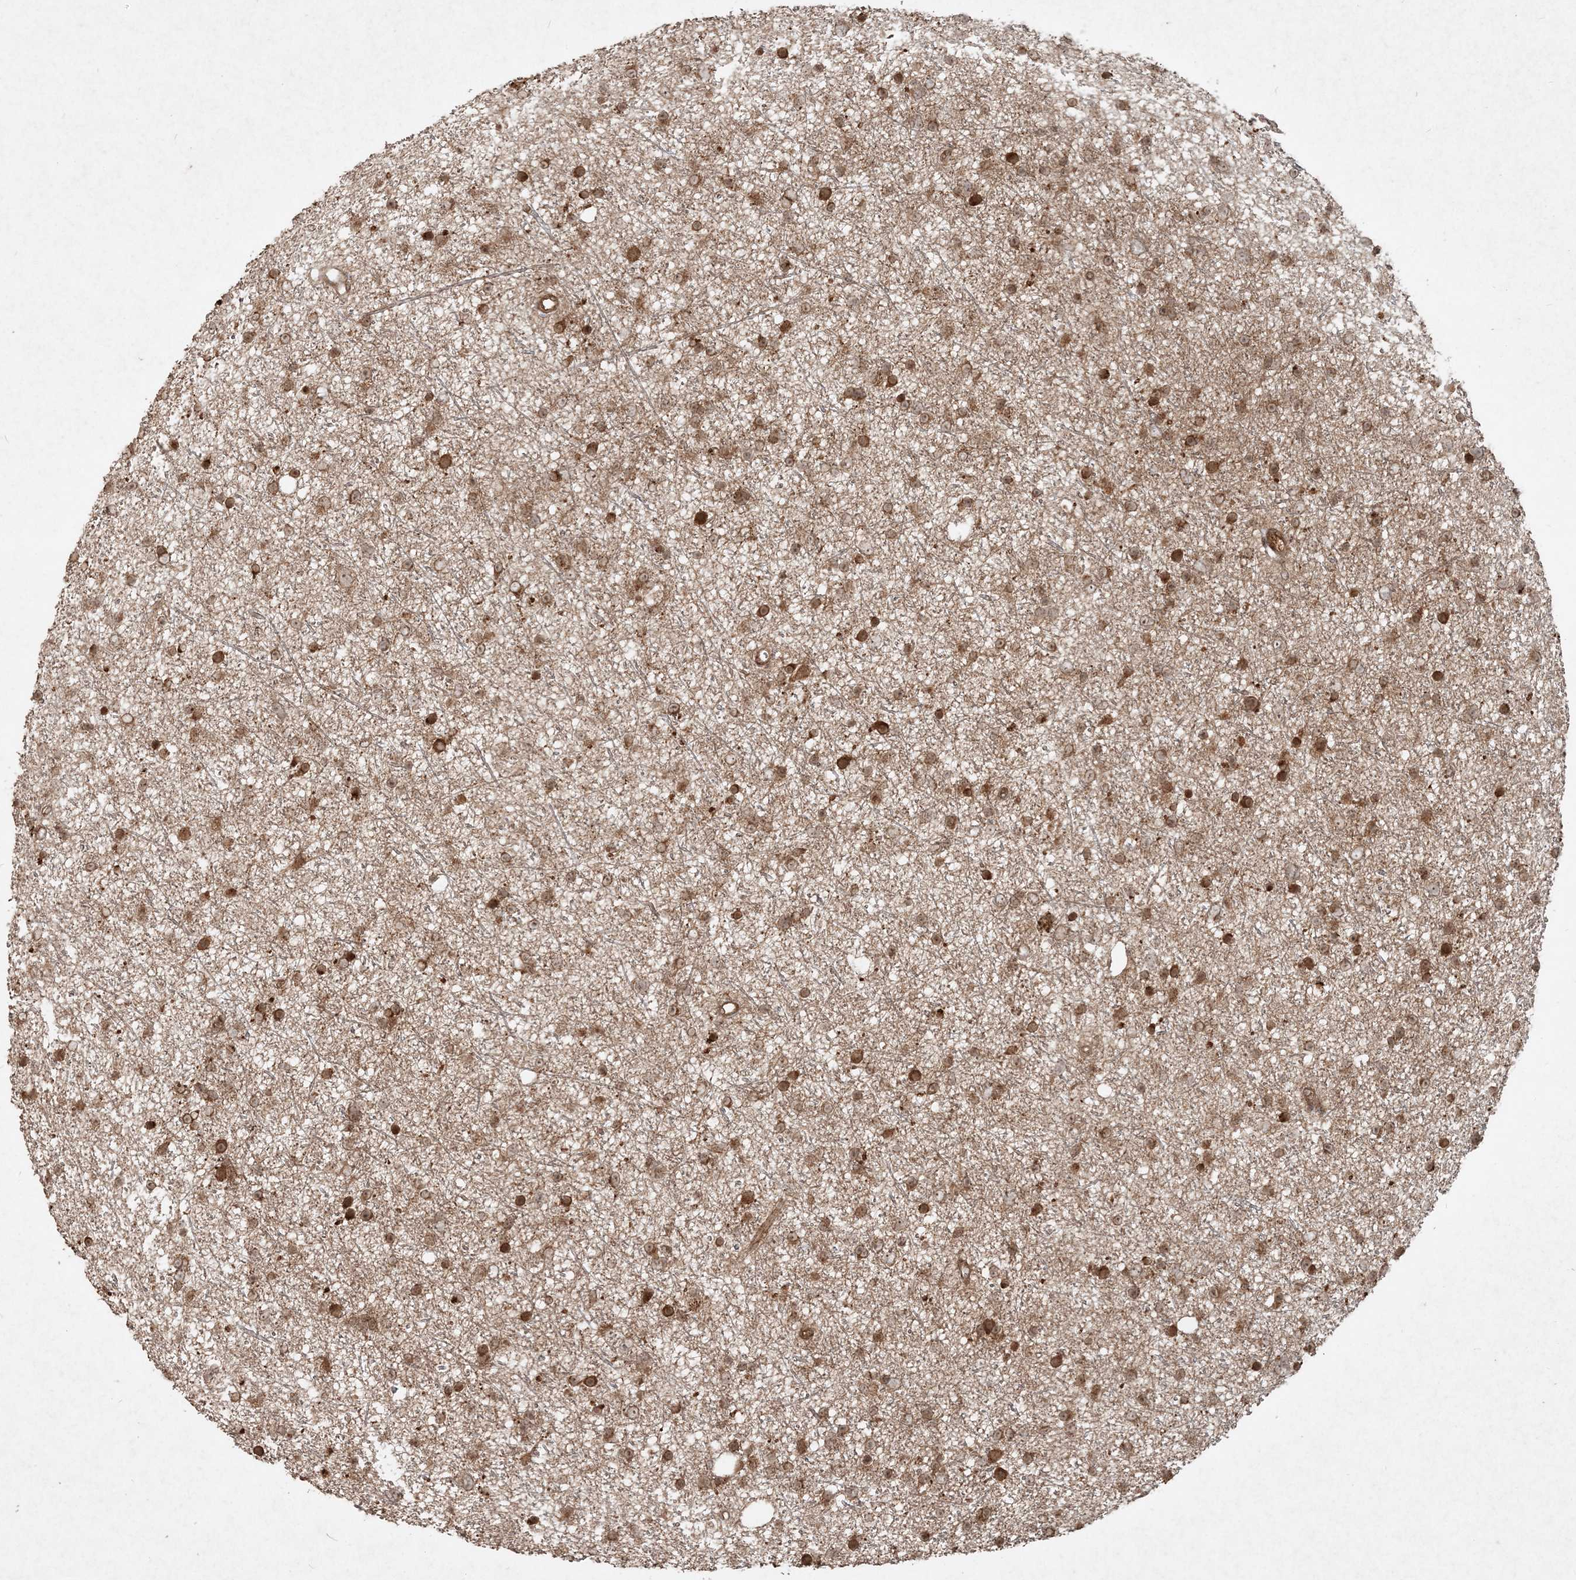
{"staining": {"intensity": "moderate", "quantity": ">75%", "location": "cytoplasmic/membranous"}, "tissue": "glioma", "cell_type": "Tumor cells", "image_type": "cancer", "snomed": [{"axis": "morphology", "description": "Glioma, malignant, Low grade"}, {"axis": "topography", "description": "Cerebral cortex"}], "caption": "Immunohistochemical staining of glioma displays medium levels of moderate cytoplasmic/membranous expression in about >75% of tumor cells.", "gene": "NARS1", "patient": {"sex": "female", "age": 39}}